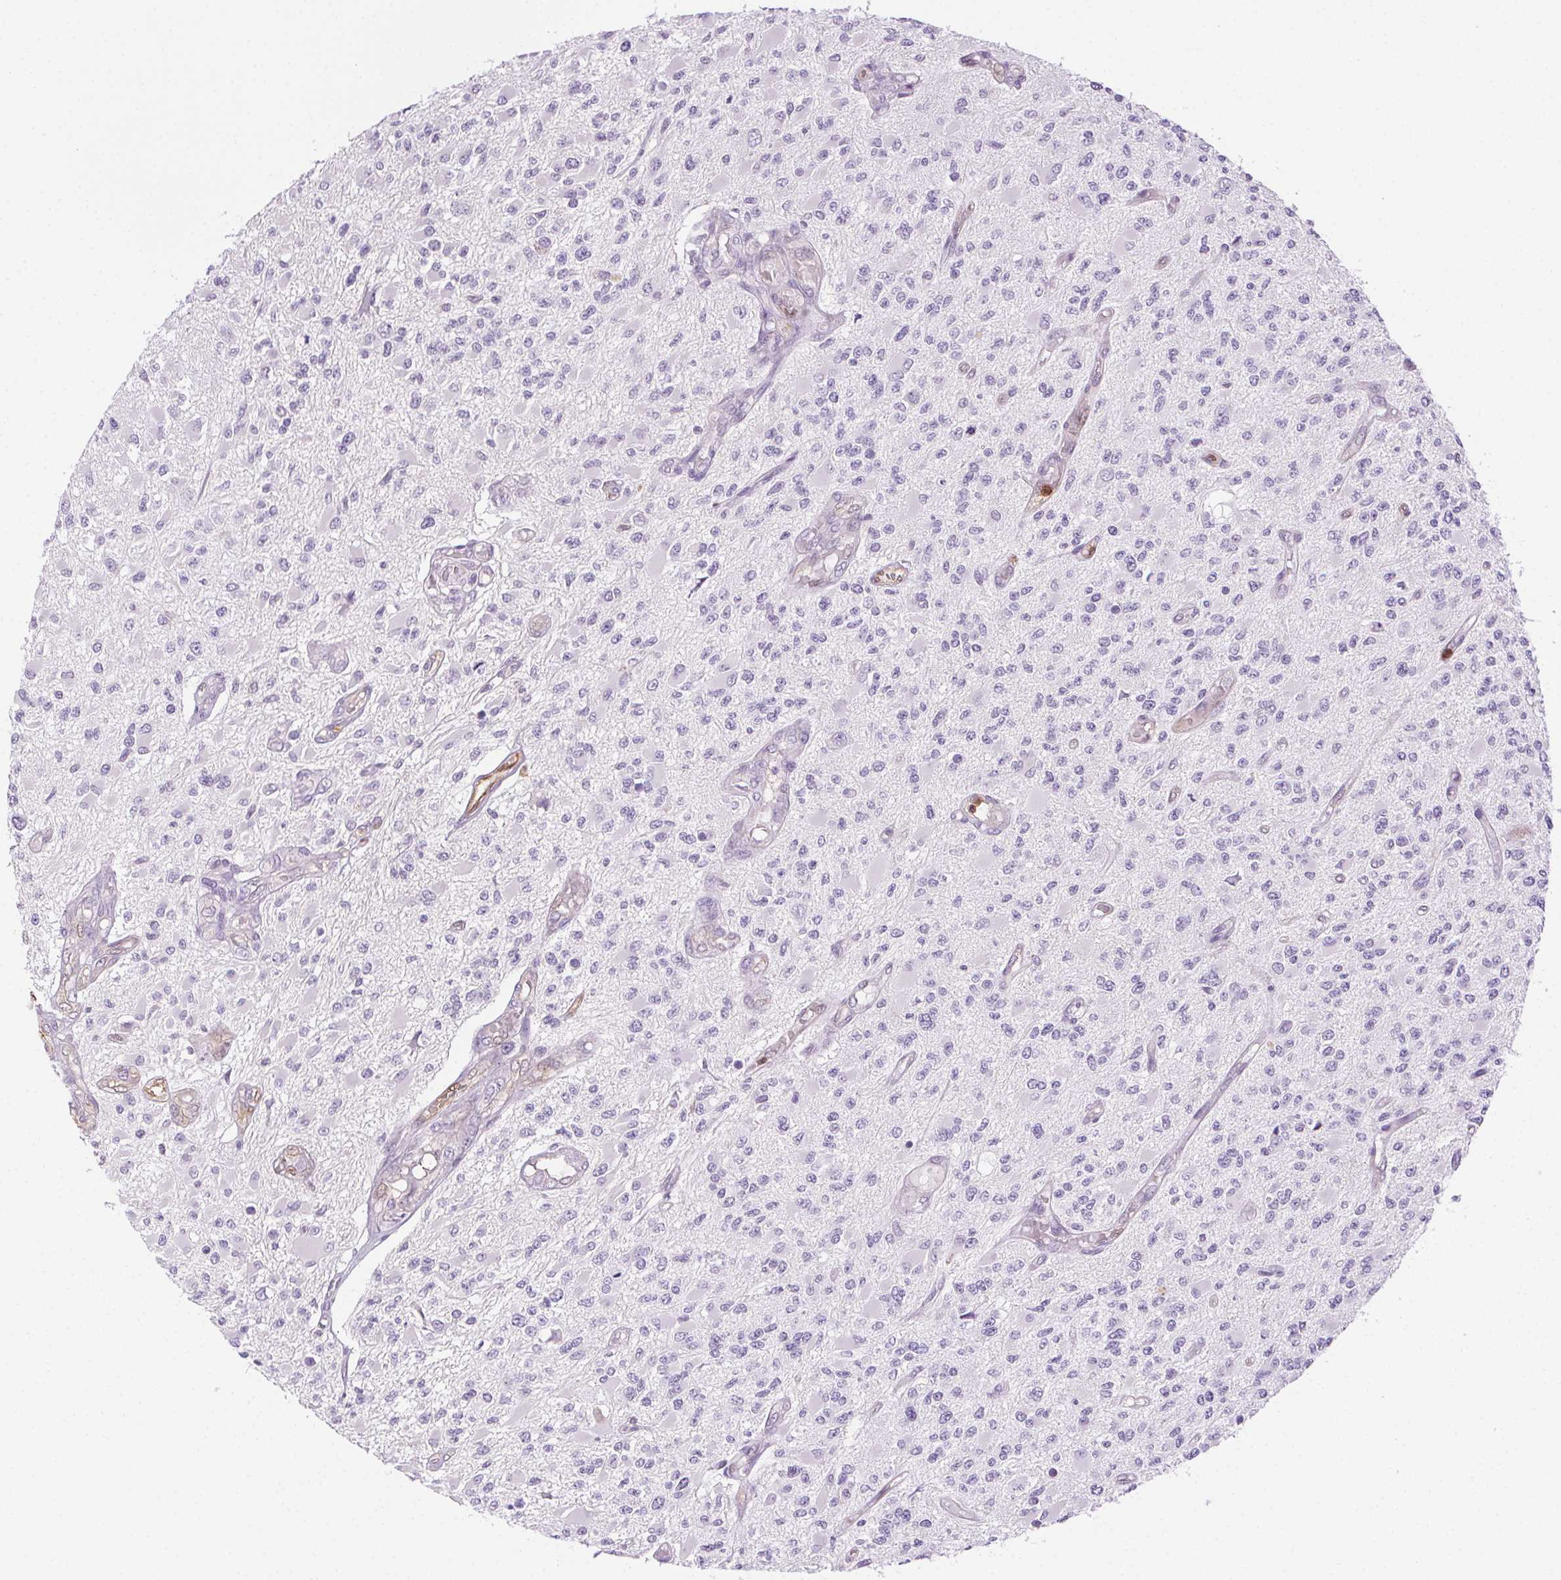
{"staining": {"intensity": "negative", "quantity": "none", "location": "none"}, "tissue": "glioma", "cell_type": "Tumor cells", "image_type": "cancer", "snomed": [{"axis": "morphology", "description": "Glioma, malignant, High grade"}, {"axis": "topography", "description": "Brain"}], "caption": "This is an immunohistochemistry photomicrograph of malignant glioma (high-grade). There is no expression in tumor cells.", "gene": "TMEM45A", "patient": {"sex": "female", "age": 63}}